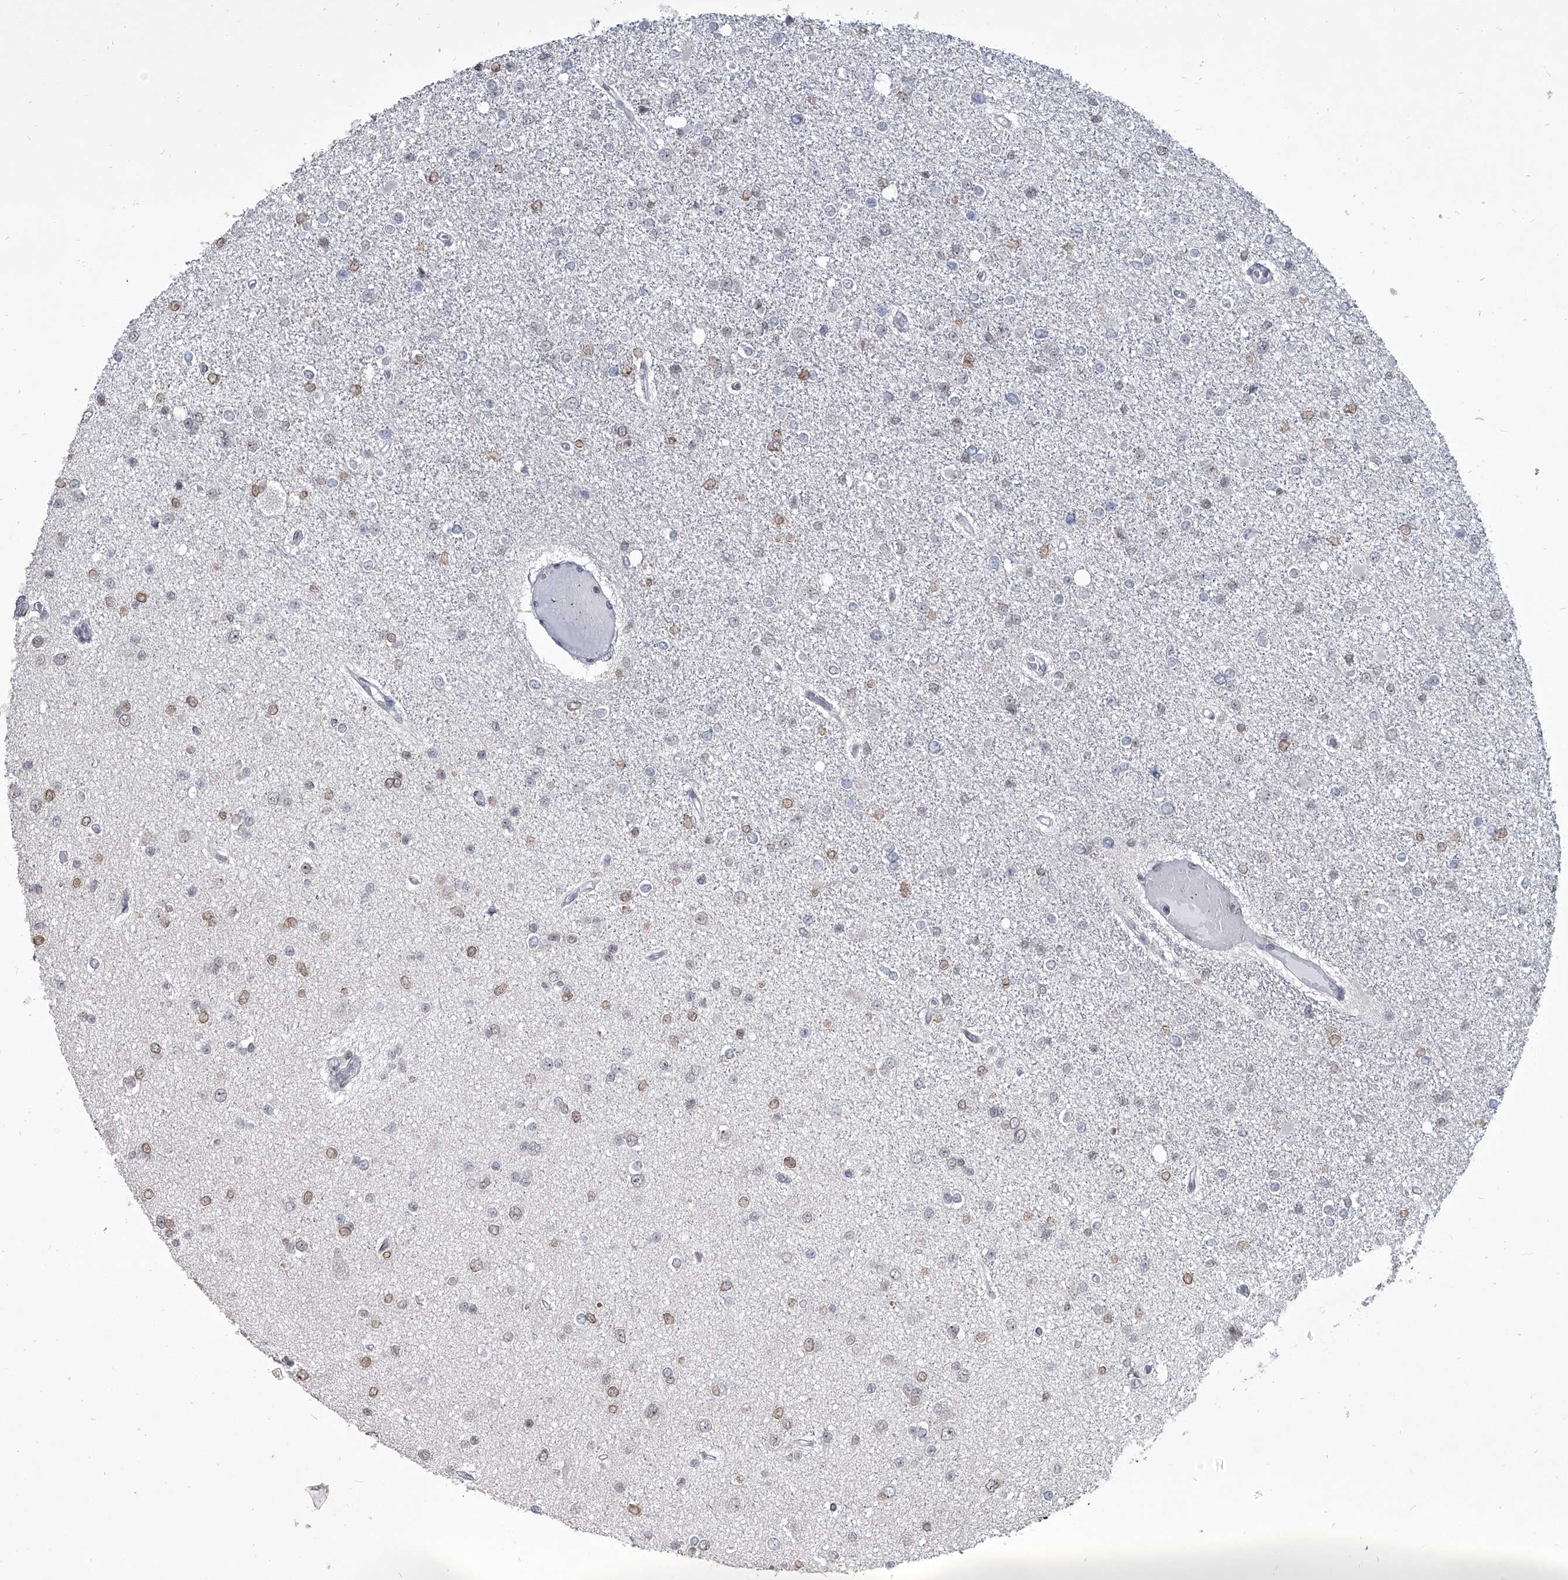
{"staining": {"intensity": "weak", "quantity": "<25%", "location": "nuclear"}, "tissue": "glioma", "cell_type": "Tumor cells", "image_type": "cancer", "snomed": [{"axis": "morphology", "description": "Glioma, malignant, Low grade"}, {"axis": "topography", "description": "Brain"}], "caption": "High magnification brightfield microscopy of malignant glioma (low-grade) stained with DAB (brown) and counterstained with hematoxylin (blue): tumor cells show no significant expression. (Brightfield microscopy of DAB (3,3'-diaminobenzidine) IHC at high magnification).", "gene": "PPIL4", "patient": {"sex": "female", "age": 22}}